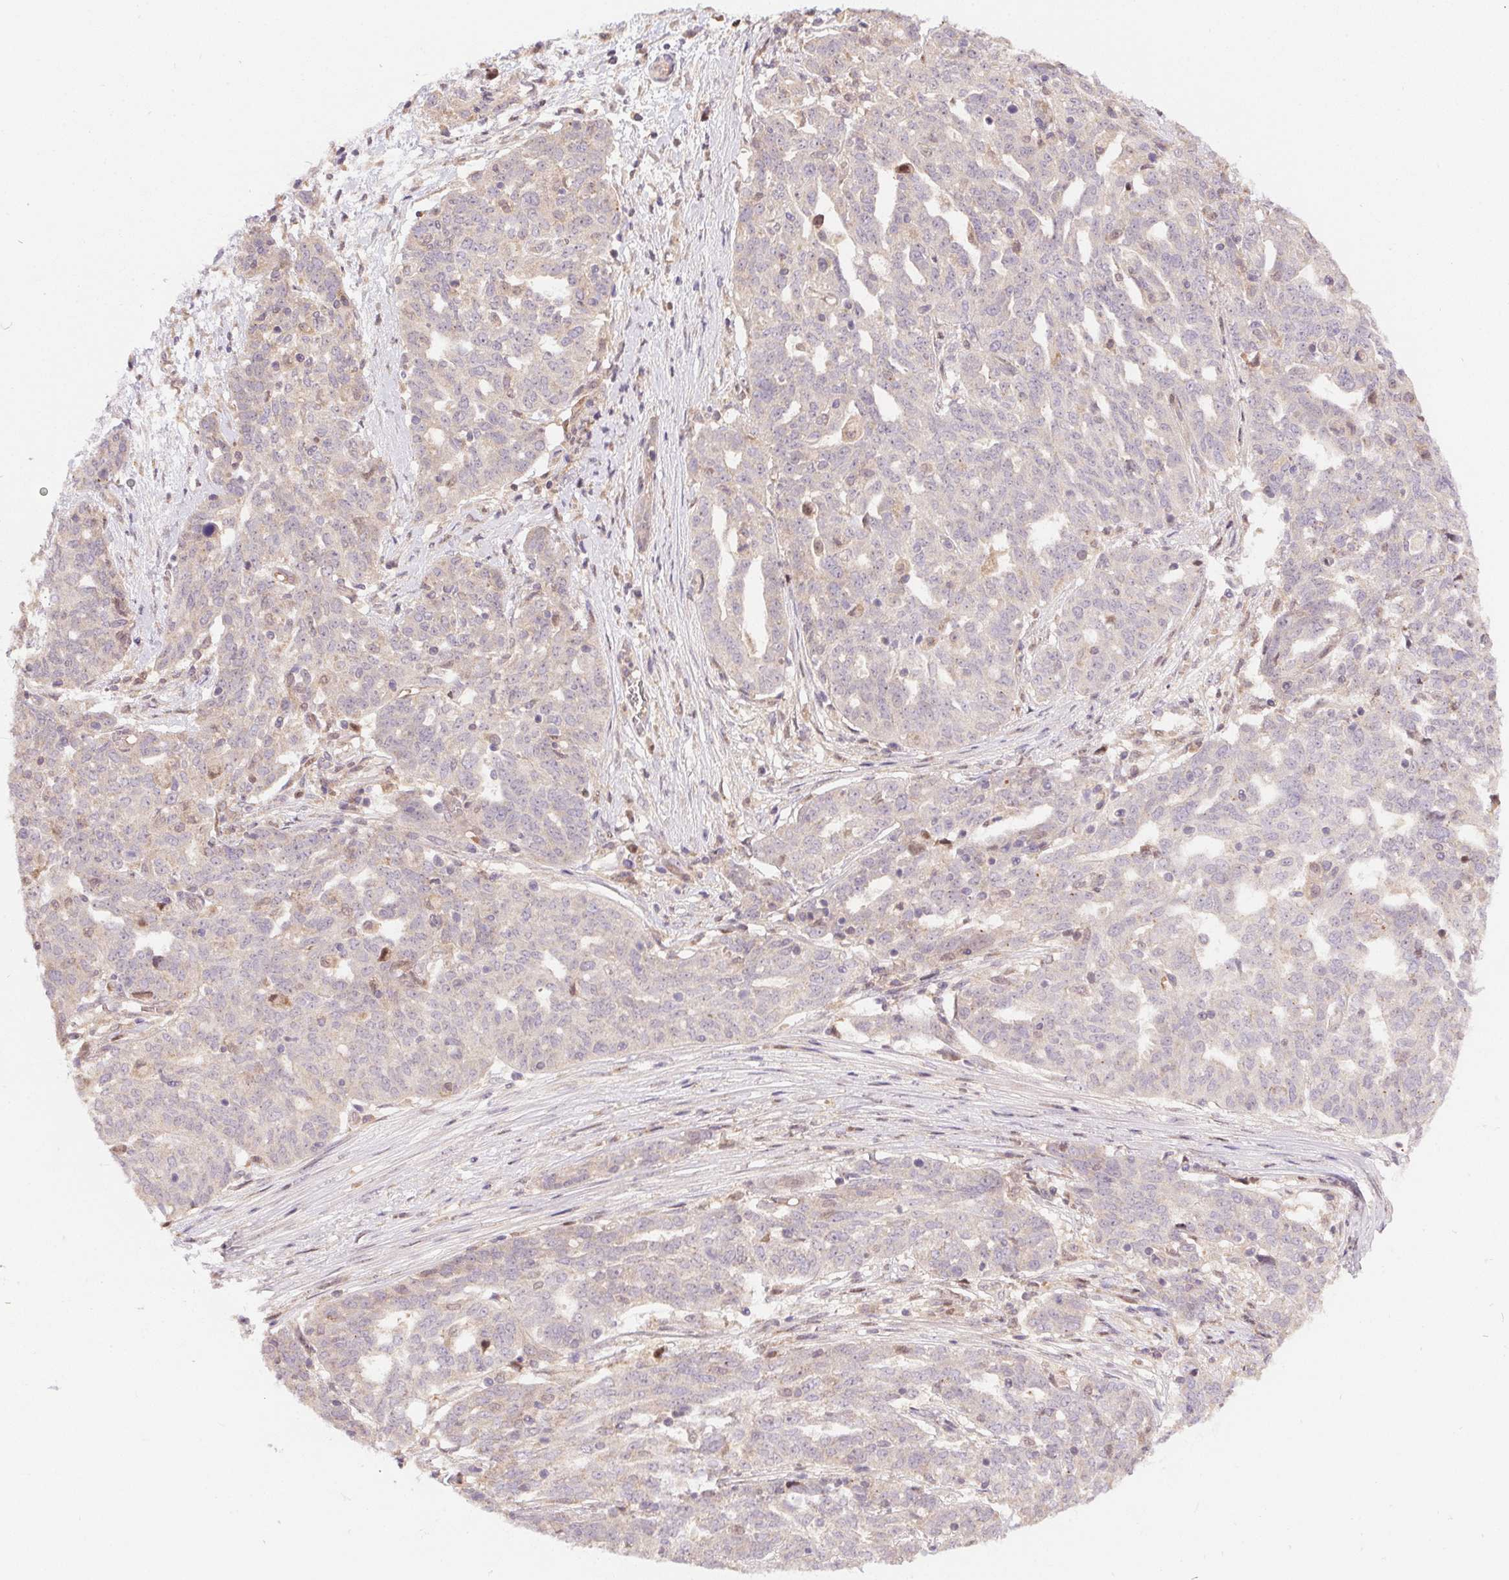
{"staining": {"intensity": "negative", "quantity": "none", "location": "none"}, "tissue": "ovarian cancer", "cell_type": "Tumor cells", "image_type": "cancer", "snomed": [{"axis": "morphology", "description": "Cystadenocarcinoma, serous, NOS"}, {"axis": "topography", "description": "Ovary"}], "caption": "This is a photomicrograph of IHC staining of ovarian cancer (serous cystadenocarcinoma), which shows no staining in tumor cells.", "gene": "NUDT16", "patient": {"sex": "female", "age": 67}}